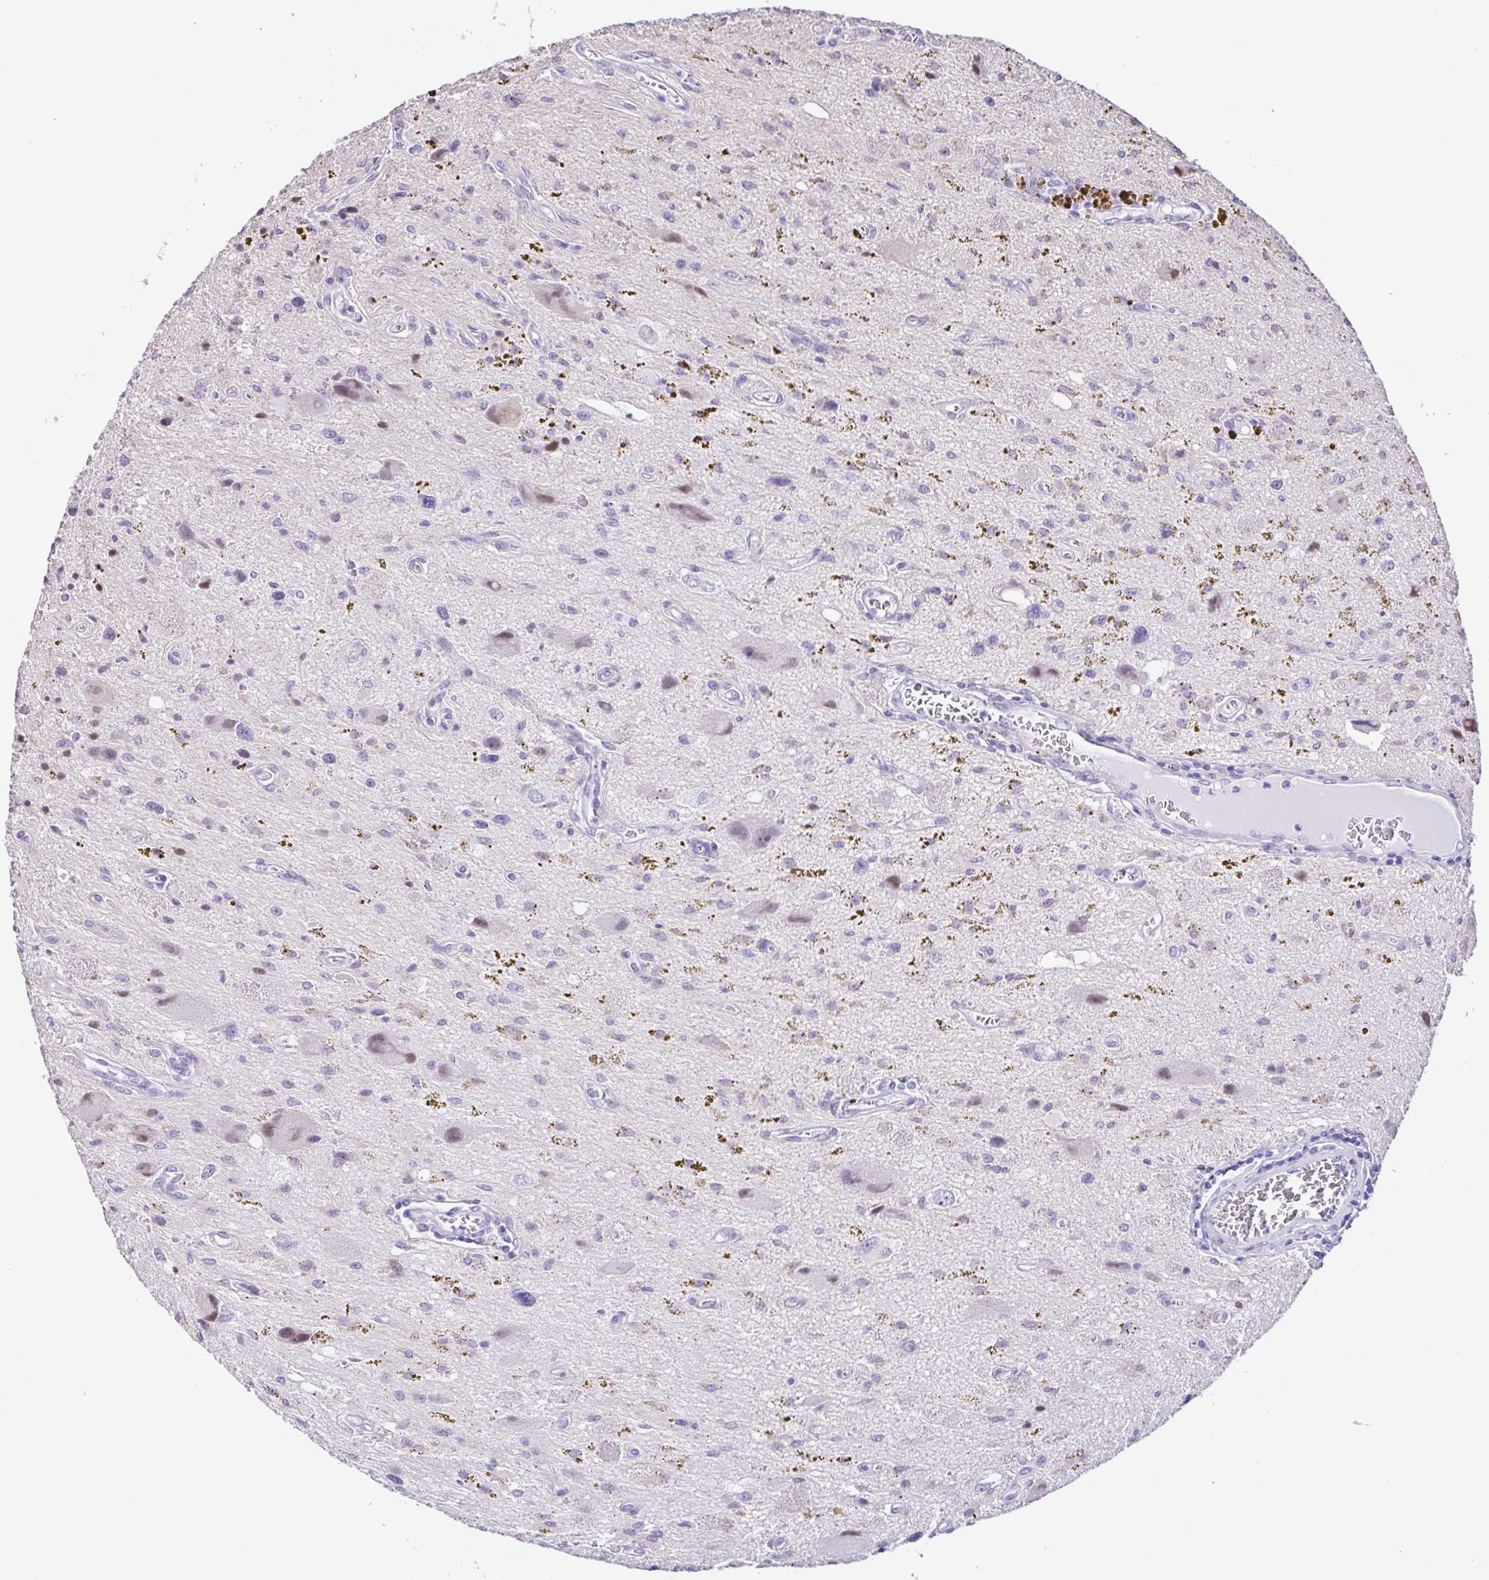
{"staining": {"intensity": "negative", "quantity": "none", "location": "none"}, "tissue": "glioma", "cell_type": "Tumor cells", "image_type": "cancer", "snomed": [{"axis": "morphology", "description": "Glioma, malignant, Low grade"}, {"axis": "topography", "description": "Cerebellum"}], "caption": "A histopathology image of glioma stained for a protein exhibits no brown staining in tumor cells.", "gene": "TGM3", "patient": {"sex": "female", "age": 14}}